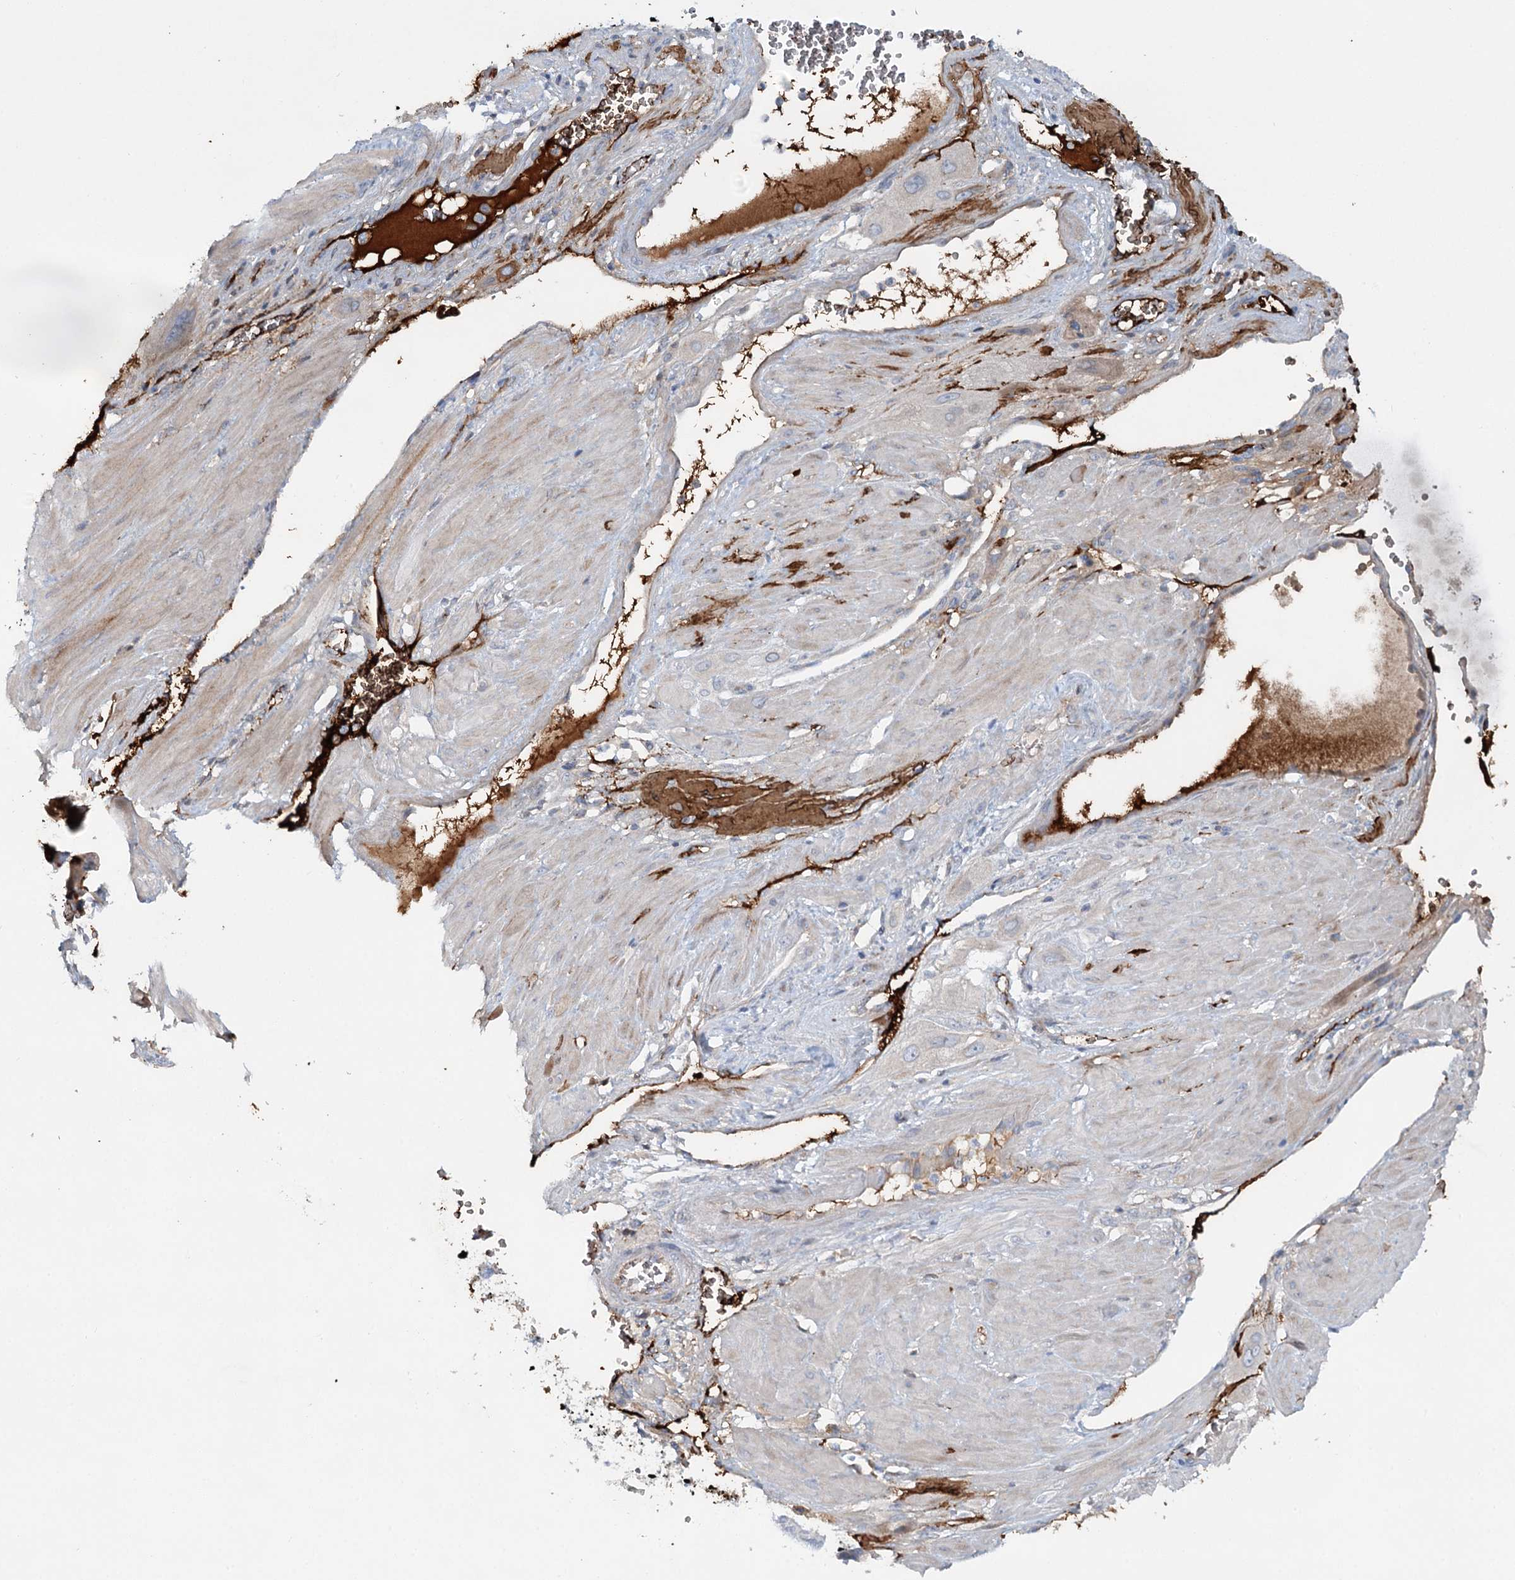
{"staining": {"intensity": "negative", "quantity": "none", "location": "none"}, "tissue": "cervical cancer", "cell_type": "Tumor cells", "image_type": "cancer", "snomed": [{"axis": "morphology", "description": "Squamous cell carcinoma, NOS"}, {"axis": "topography", "description": "Cervix"}], "caption": "Tumor cells are negative for protein expression in human cervical cancer (squamous cell carcinoma).", "gene": "ALKBH8", "patient": {"sex": "female", "age": 34}}